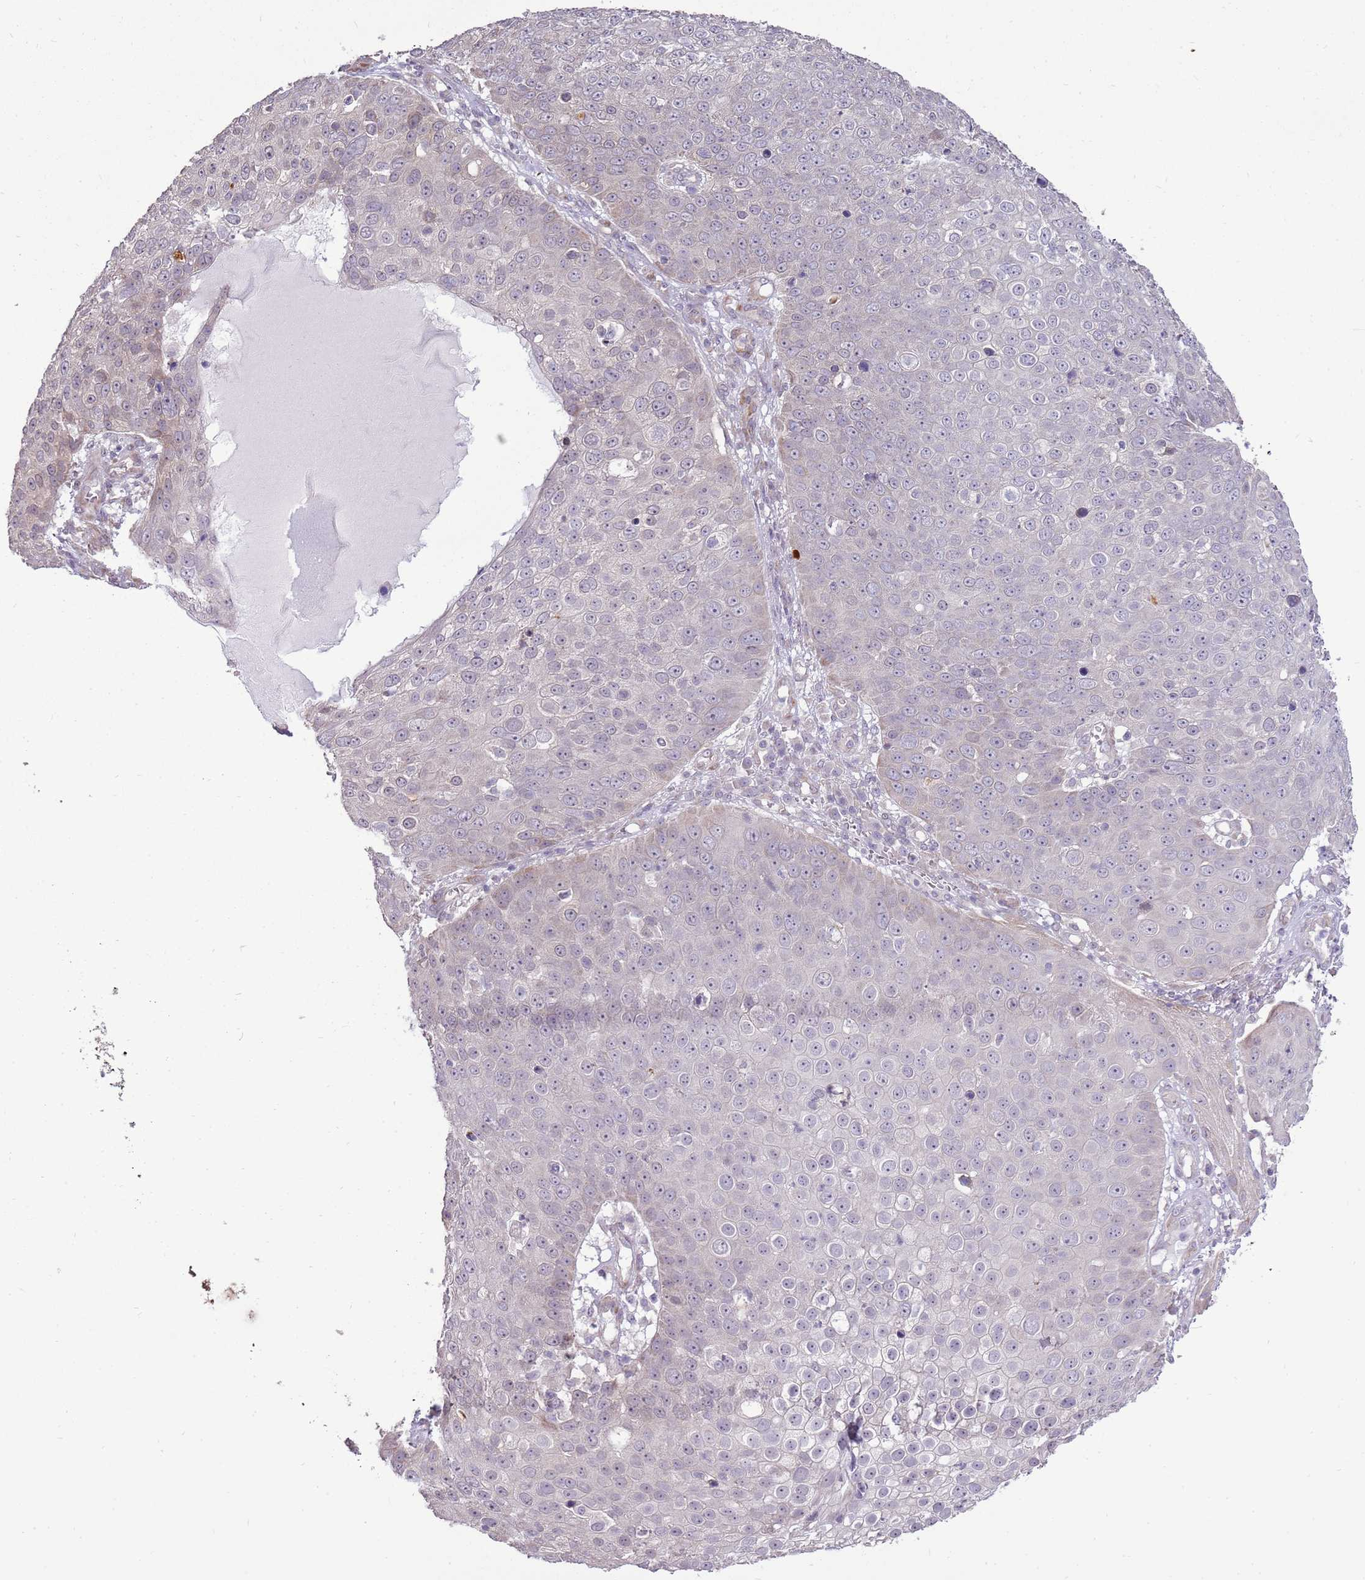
{"staining": {"intensity": "negative", "quantity": "none", "location": "none"}, "tissue": "skin cancer", "cell_type": "Tumor cells", "image_type": "cancer", "snomed": [{"axis": "morphology", "description": "Squamous cell carcinoma, NOS"}, {"axis": "topography", "description": "Skin"}], "caption": "IHC photomicrograph of neoplastic tissue: squamous cell carcinoma (skin) stained with DAB (3,3'-diaminobenzidine) demonstrates no significant protein staining in tumor cells. (Stains: DAB immunohistochemistry with hematoxylin counter stain, Microscopy: brightfield microscopy at high magnification).", "gene": "UGGT2", "patient": {"sex": "male", "age": 71}}